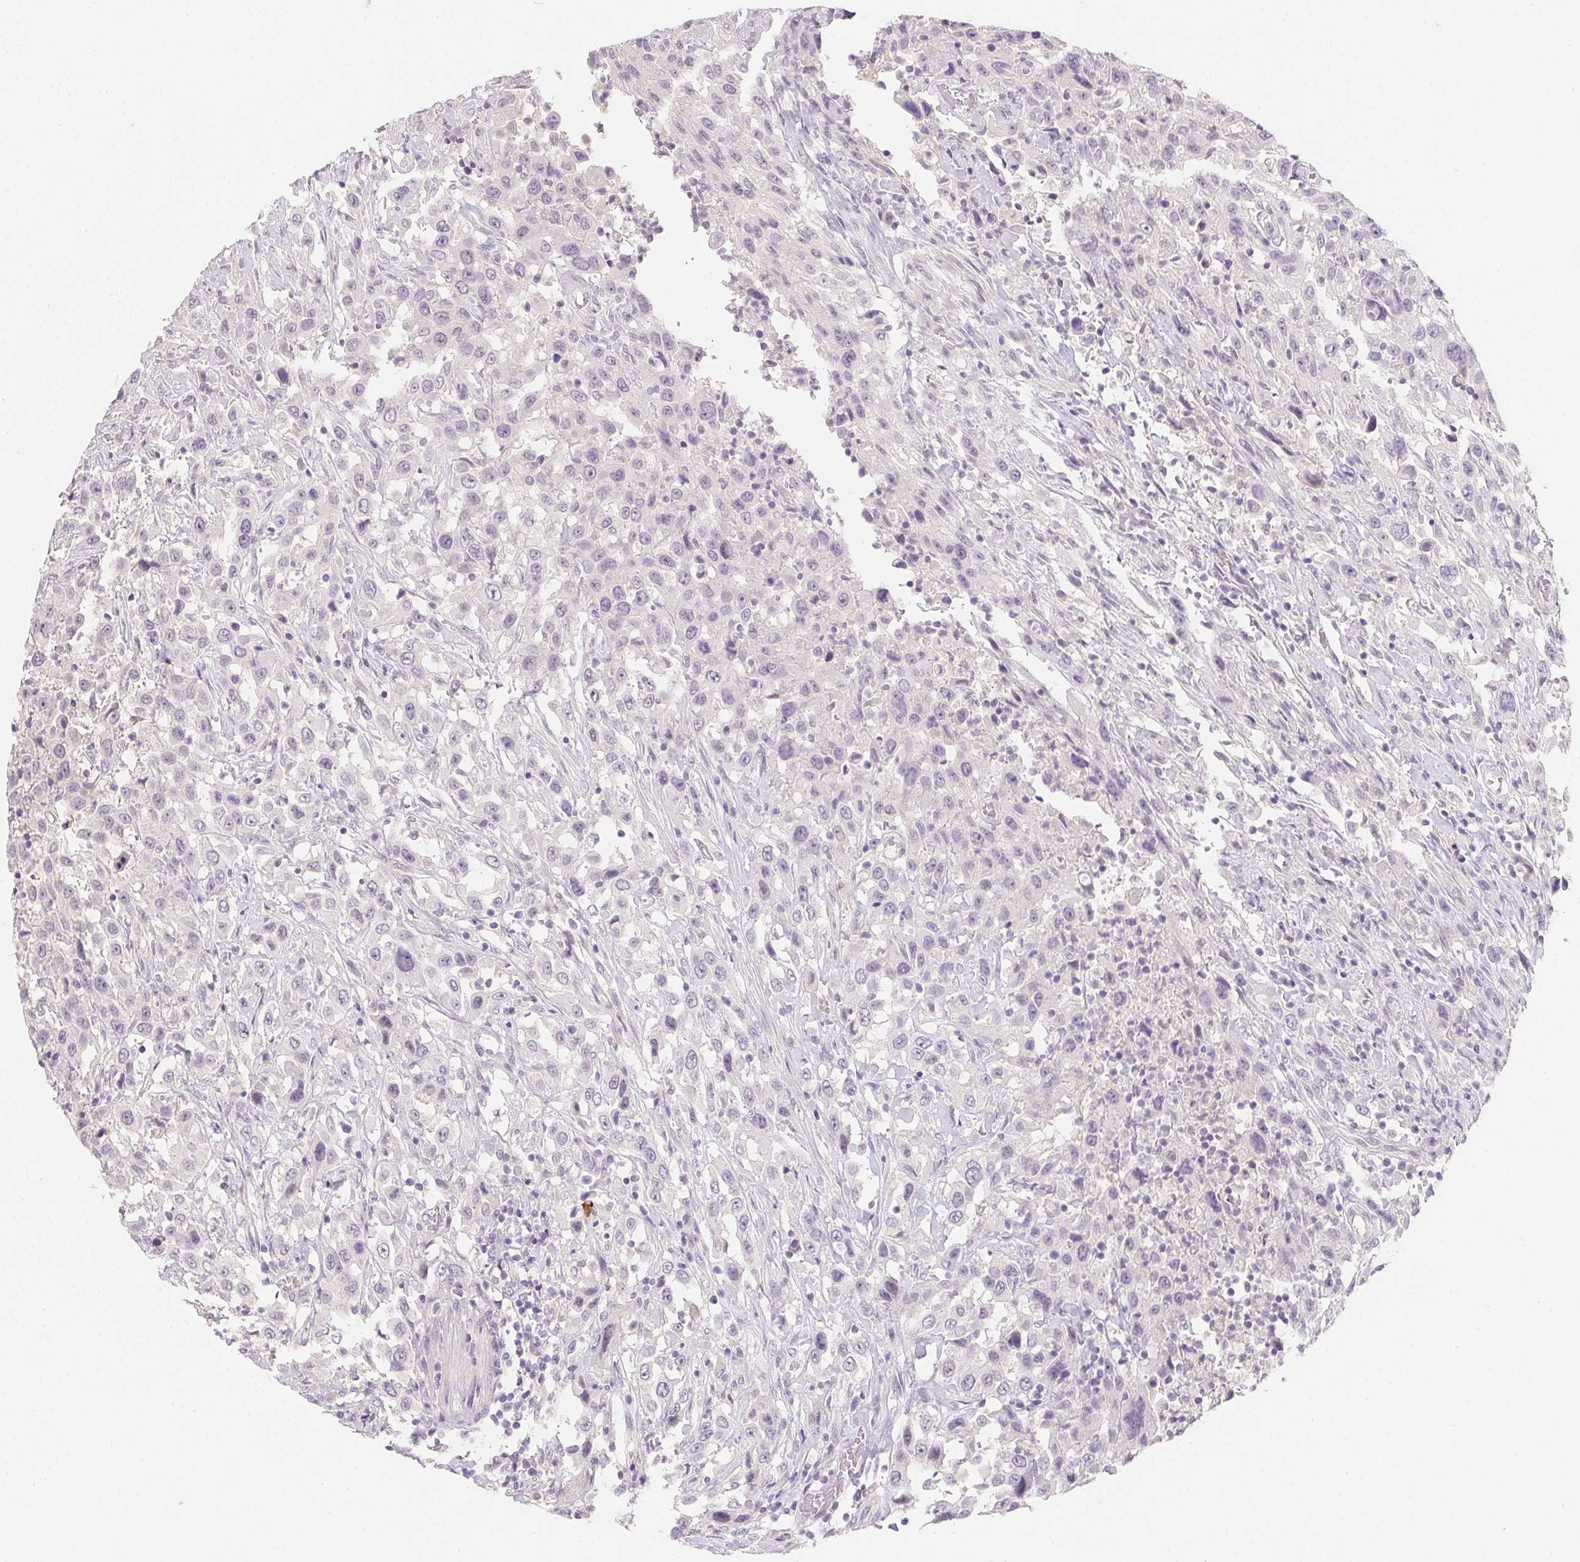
{"staining": {"intensity": "negative", "quantity": "none", "location": "none"}, "tissue": "urothelial cancer", "cell_type": "Tumor cells", "image_type": "cancer", "snomed": [{"axis": "morphology", "description": "Urothelial carcinoma, High grade"}, {"axis": "topography", "description": "Urinary bladder"}], "caption": "Photomicrograph shows no significant protein positivity in tumor cells of urothelial cancer.", "gene": "ZBBX", "patient": {"sex": "male", "age": 61}}